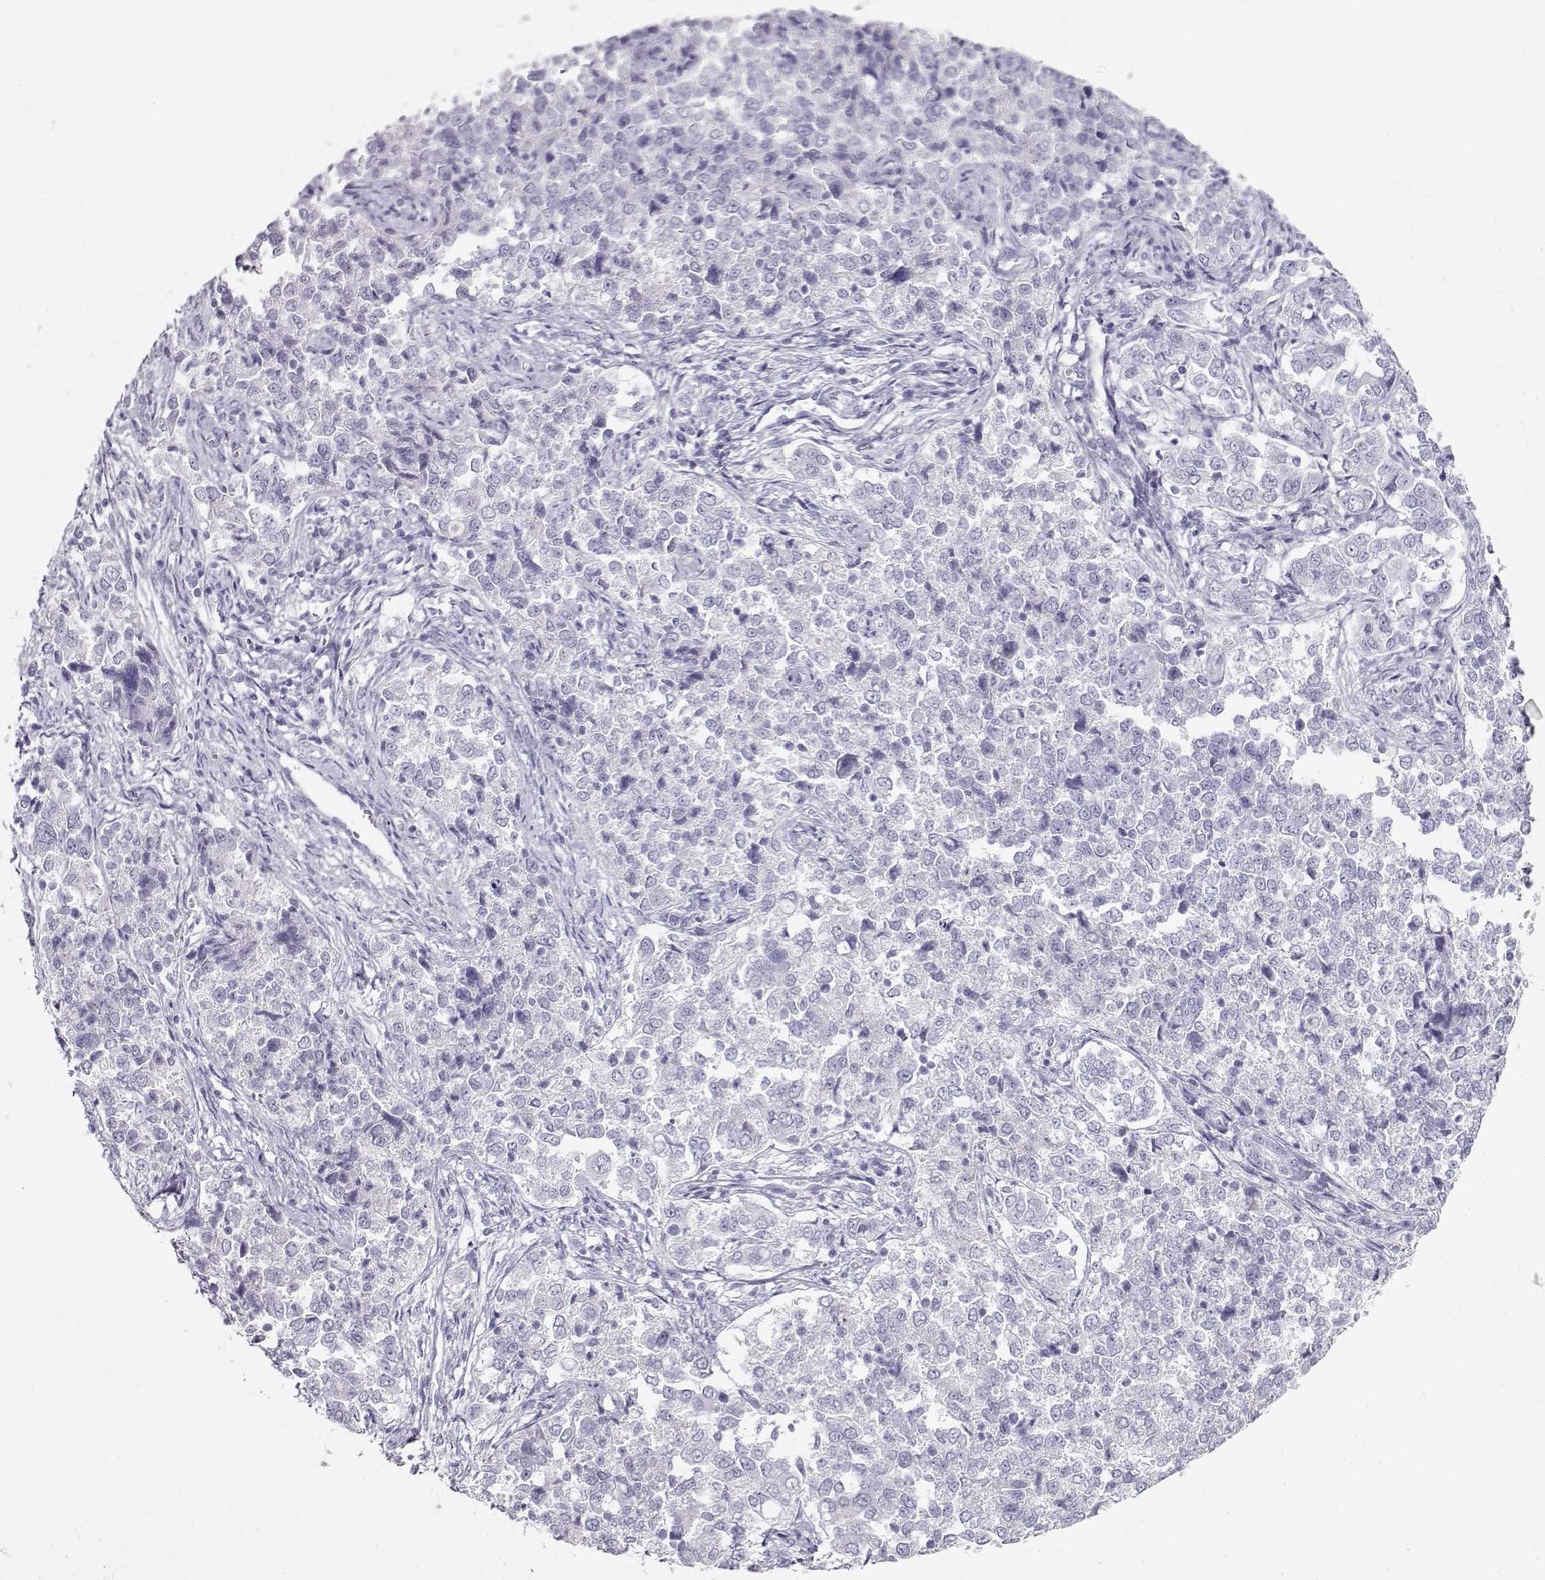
{"staining": {"intensity": "negative", "quantity": "none", "location": "none"}, "tissue": "endometrial cancer", "cell_type": "Tumor cells", "image_type": "cancer", "snomed": [{"axis": "morphology", "description": "Adenocarcinoma, NOS"}, {"axis": "topography", "description": "Endometrium"}], "caption": "IHC histopathology image of neoplastic tissue: endometrial adenocarcinoma stained with DAB exhibits no significant protein positivity in tumor cells.", "gene": "ACTN2", "patient": {"sex": "female", "age": 43}}